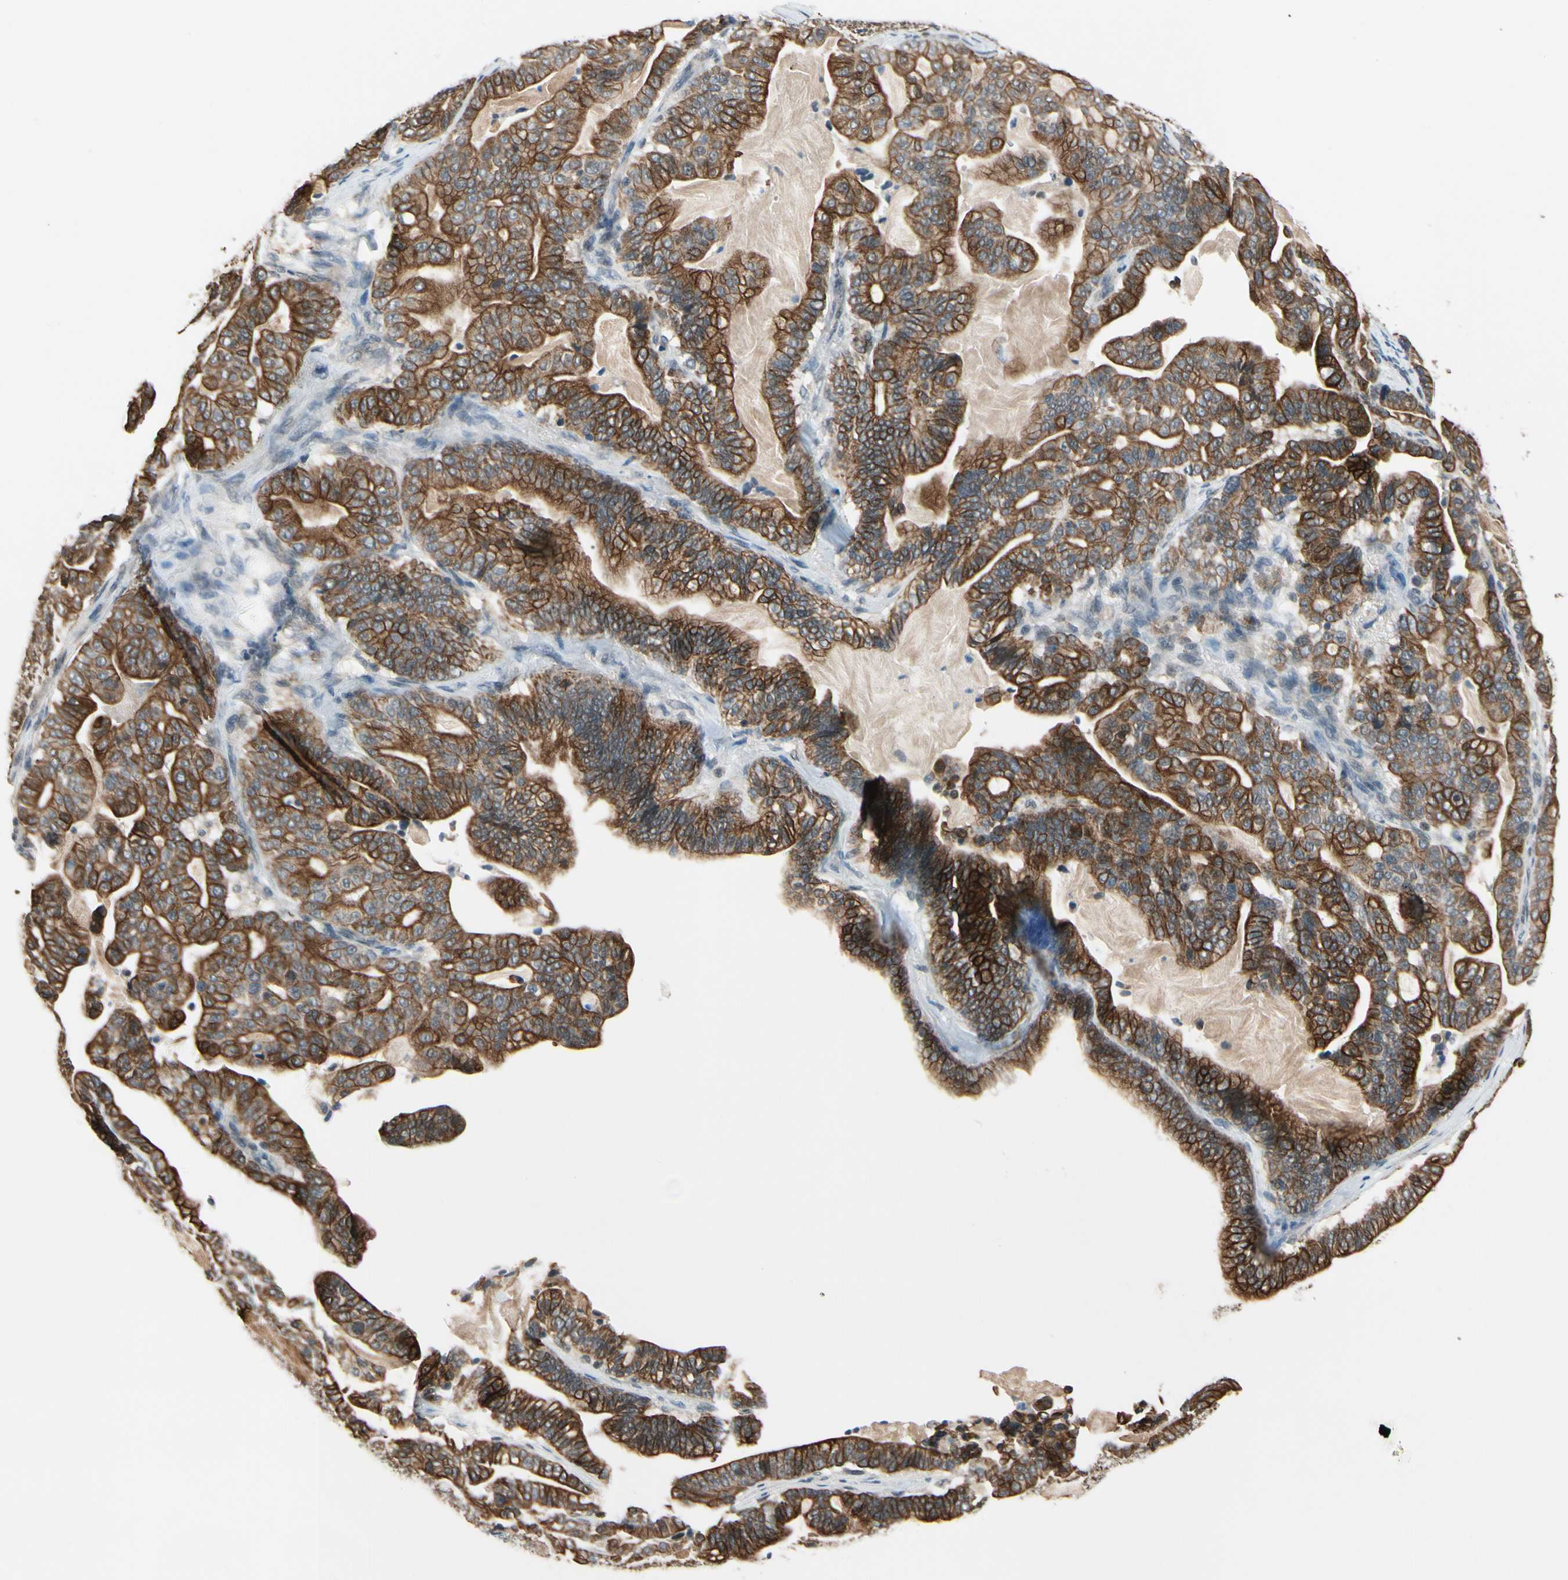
{"staining": {"intensity": "strong", "quantity": ">75%", "location": "cytoplasmic/membranous"}, "tissue": "pancreatic cancer", "cell_type": "Tumor cells", "image_type": "cancer", "snomed": [{"axis": "morphology", "description": "Adenocarcinoma, NOS"}, {"axis": "topography", "description": "Pancreas"}], "caption": "Immunohistochemistry (IHC) (DAB (3,3'-diaminobenzidine)) staining of human pancreatic cancer (adenocarcinoma) displays strong cytoplasmic/membranous protein expression in approximately >75% of tumor cells.", "gene": "TAF12", "patient": {"sex": "male", "age": 63}}